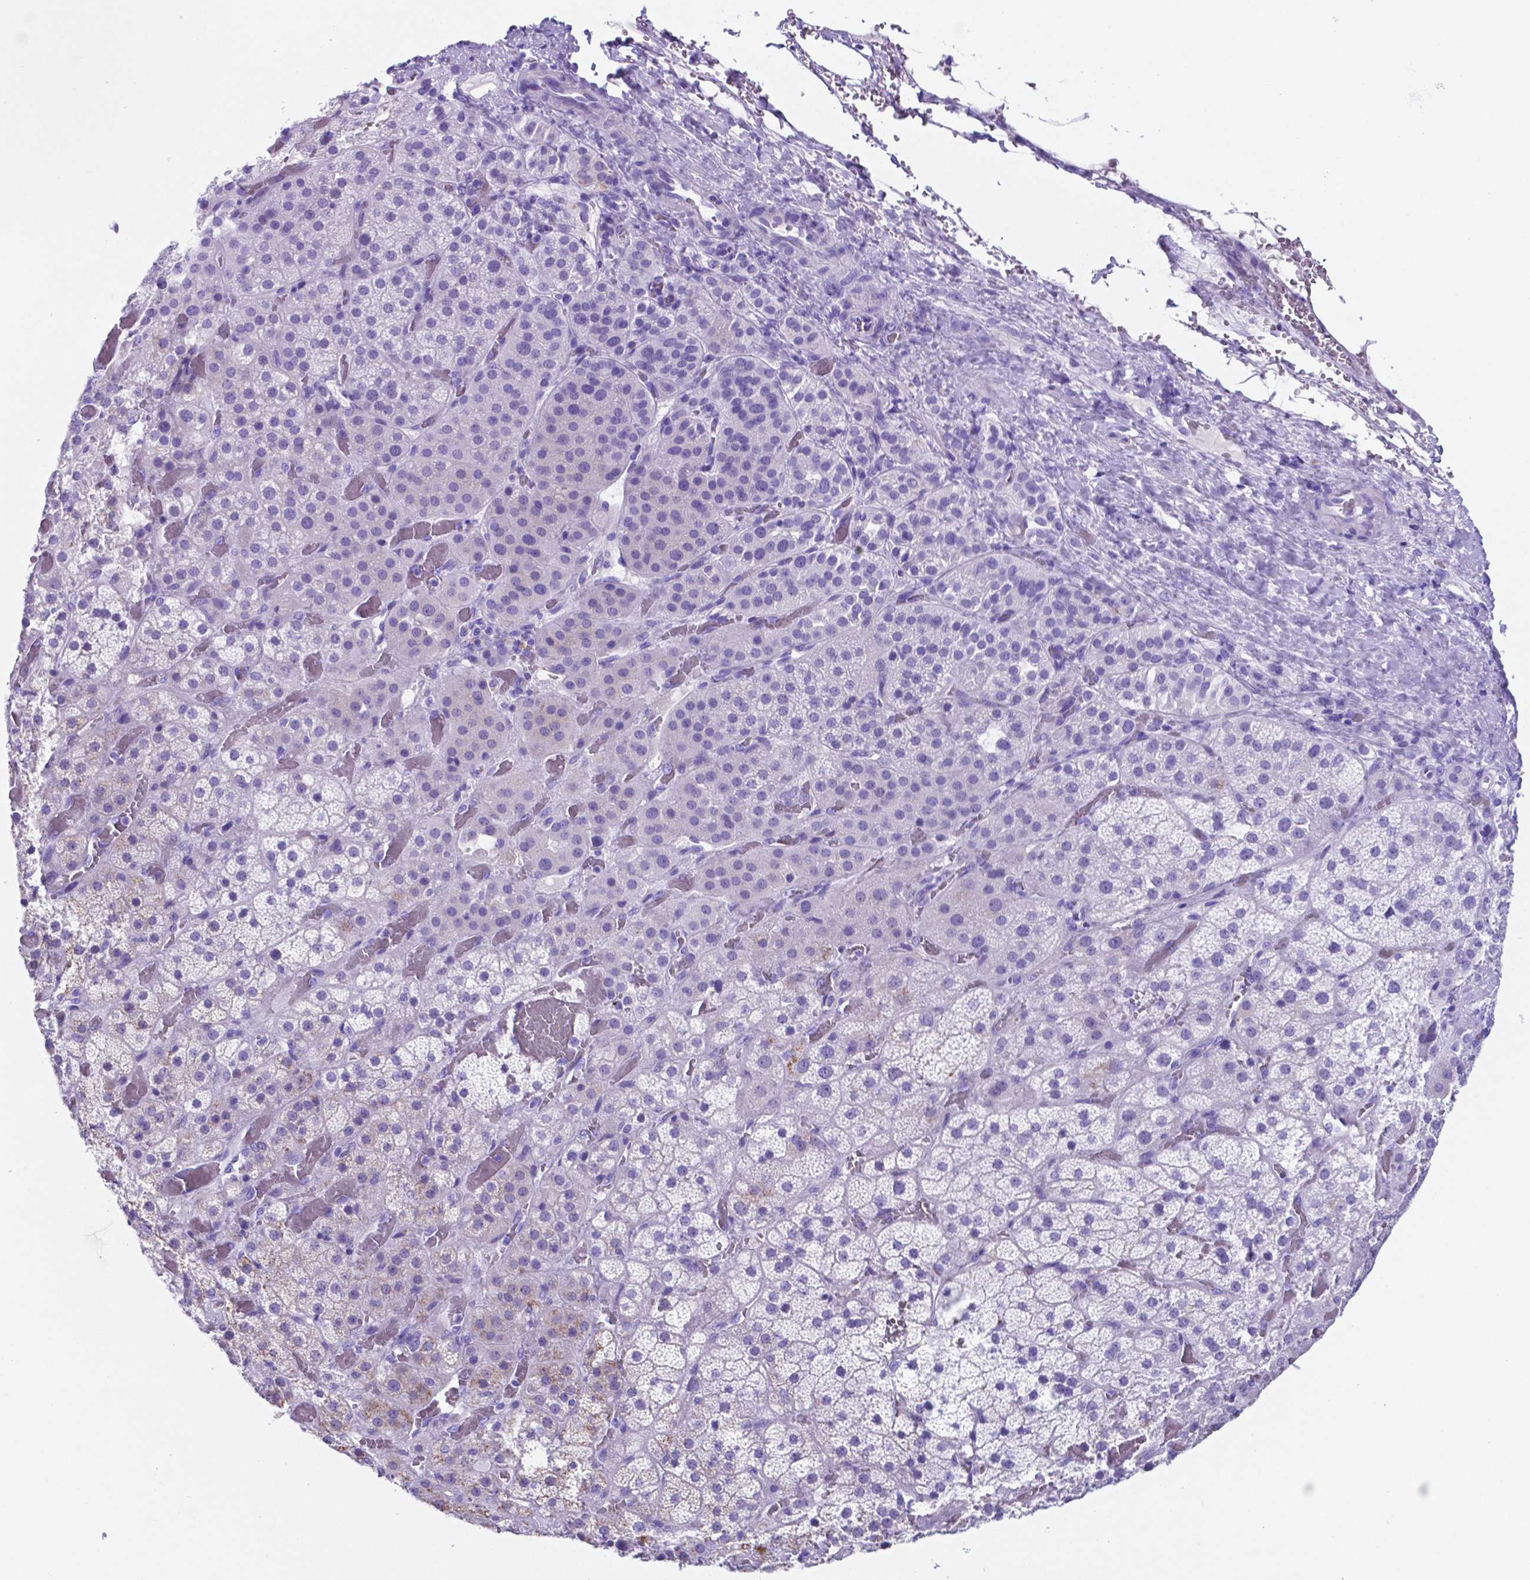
{"staining": {"intensity": "negative", "quantity": "none", "location": "none"}, "tissue": "adrenal gland", "cell_type": "Glandular cells", "image_type": "normal", "snomed": [{"axis": "morphology", "description": "Normal tissue, NOS"}, {"axis": "topography", "description": "Adrenal gland"}], "caption": "Immunohistochemistry (IHC) image of normal adrenal gland stained for a protein (brown), which reveals no positivity in glandular cells. (Stains: DAB (3,3'-diaminobenzidine) immunohistochemistry (IHC) with hematoxylin counter stain, Microscopy: brightfield microscopy at high magnification).", "gene": "DNAAF8", "patient": {"sex": "male", "age": 57}}